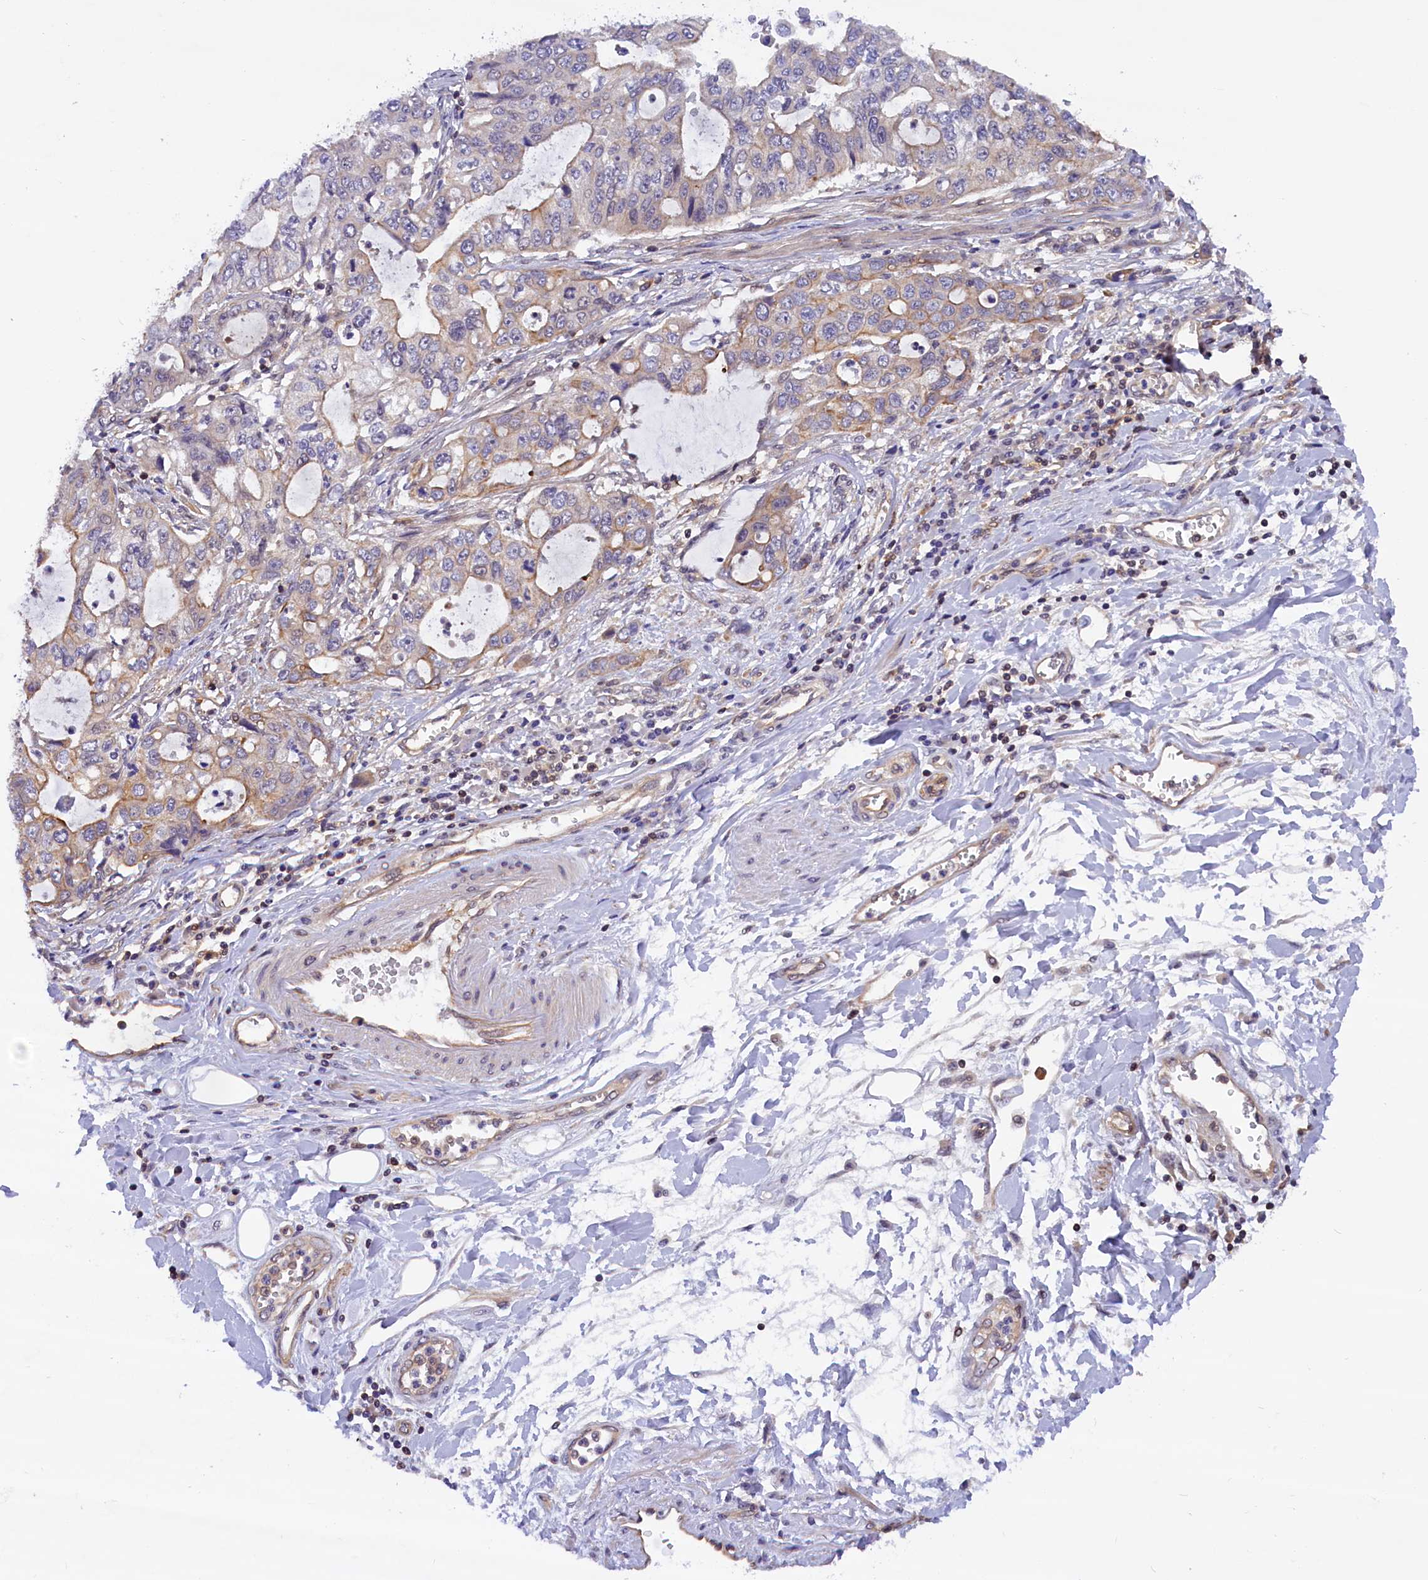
{"staining": {"intensity": "weak", "quantity": "<25%", "location": "cytoplasmic/membranous"}, "tissue": "stomach cancer", "cell_type": "Tumor cells", "image_type": "cancer", "snomed": [{"axis": "morphology", "description": "Adenocarcinoma, NOS"}, {"axis": "topography", "description": "Stomach, upper"}], "caption": "DAB immunohistochemical staining of adenocarcinoma (stomach) exhibits no significant expression in tumor cells.", "gene": "TBCB", "patient": {"sex": "female", "age": 52}}